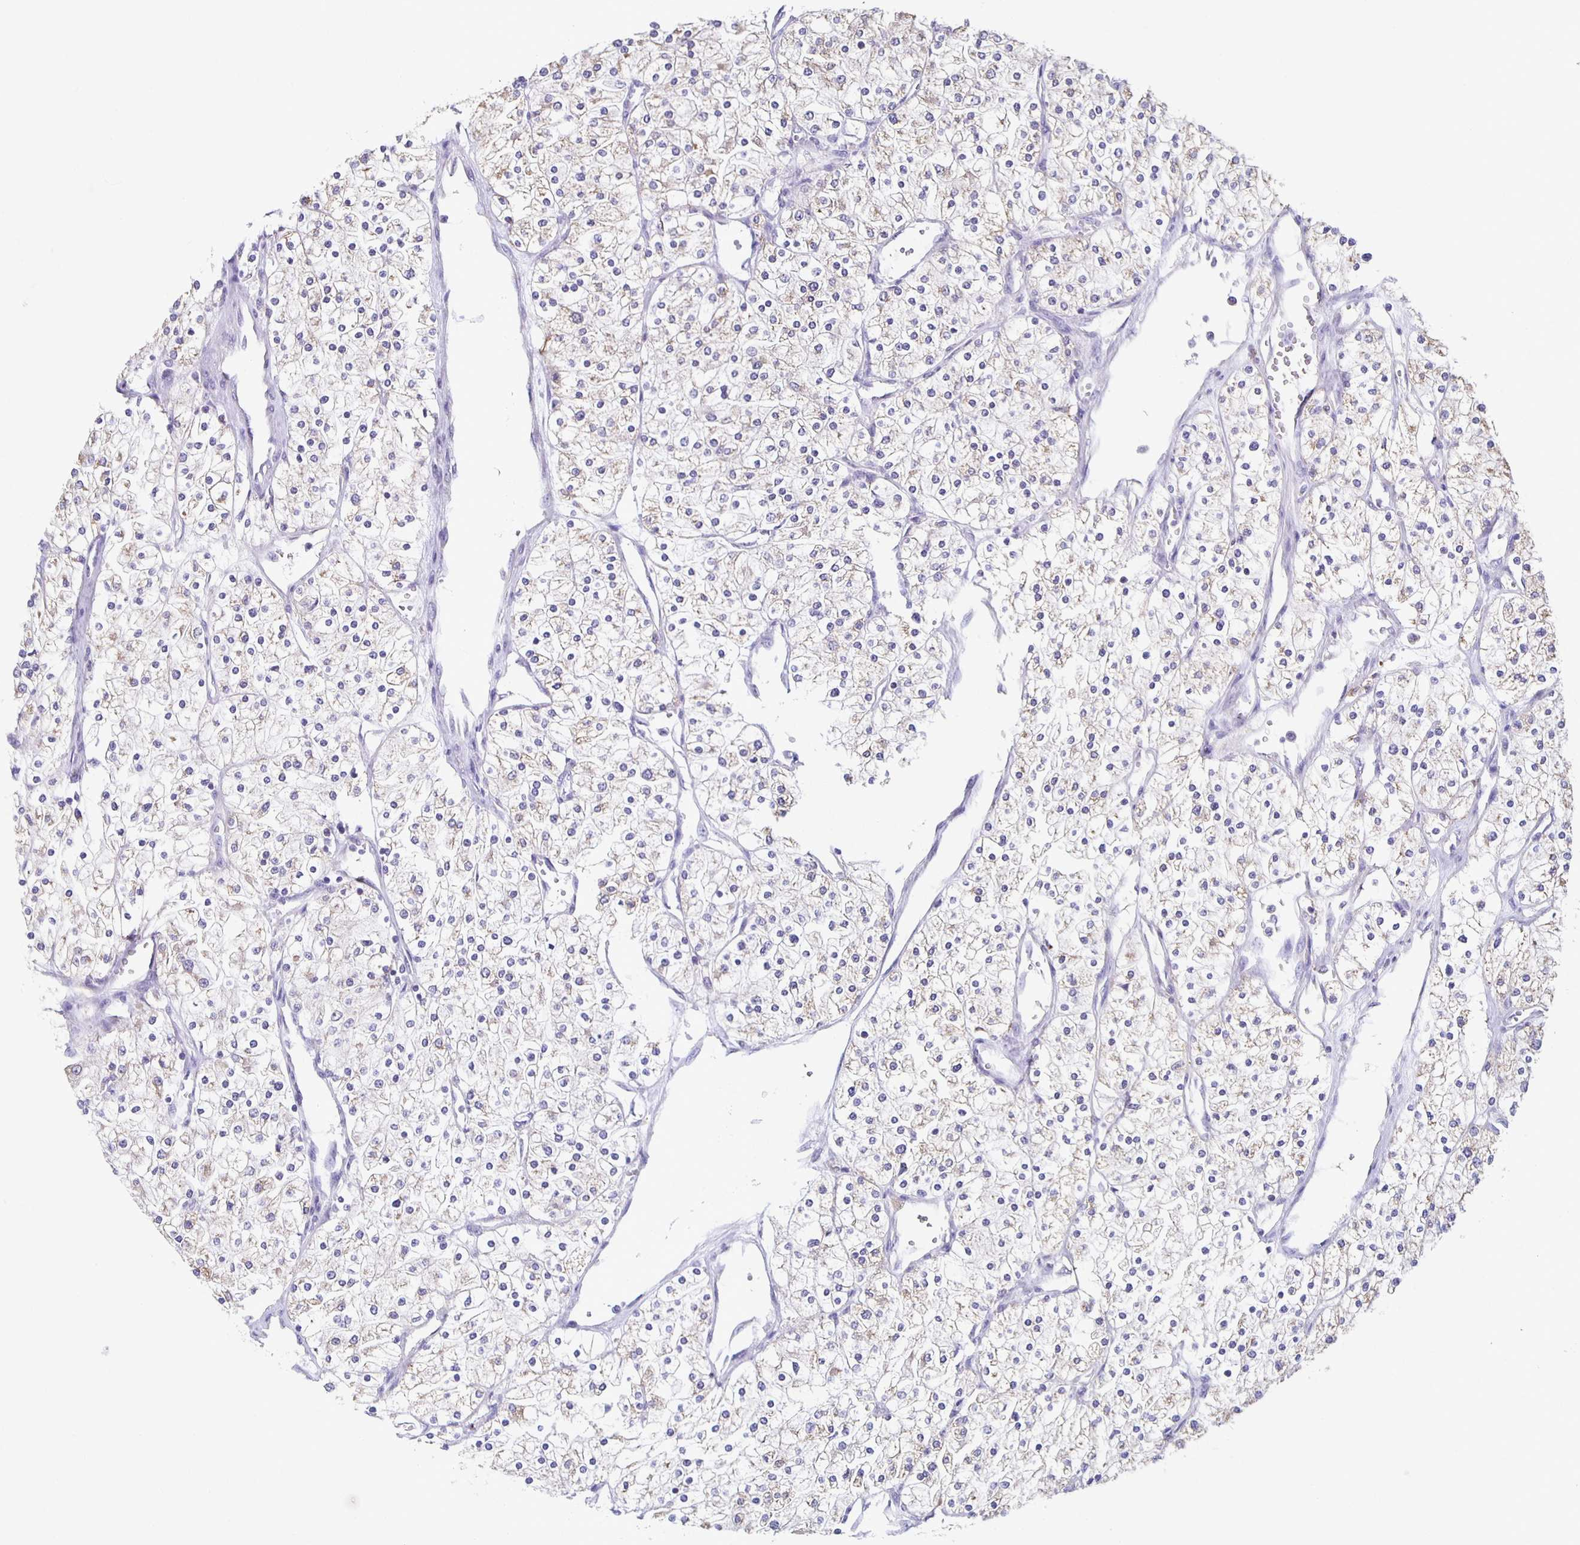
{"staining": {"intensity": "weak", "quantity": "<25%", "location": "cytoplasmic/membranous"}, "tissue": "renal cancer", "cell_type": "Tumor cells", "image_type": "cancer", "snomed": [{"axis": "morphology", "description": "Adenocarcinoma, NOS"}, {"axis": "topography", "description": "Kidney"}], "caption": "Renal adenocarcinoma was stained to show a protein in brown. There is no significant positivity in tumor cells.", "gene": "TPPP", "patient": {"sex": "male", "age": 80}}